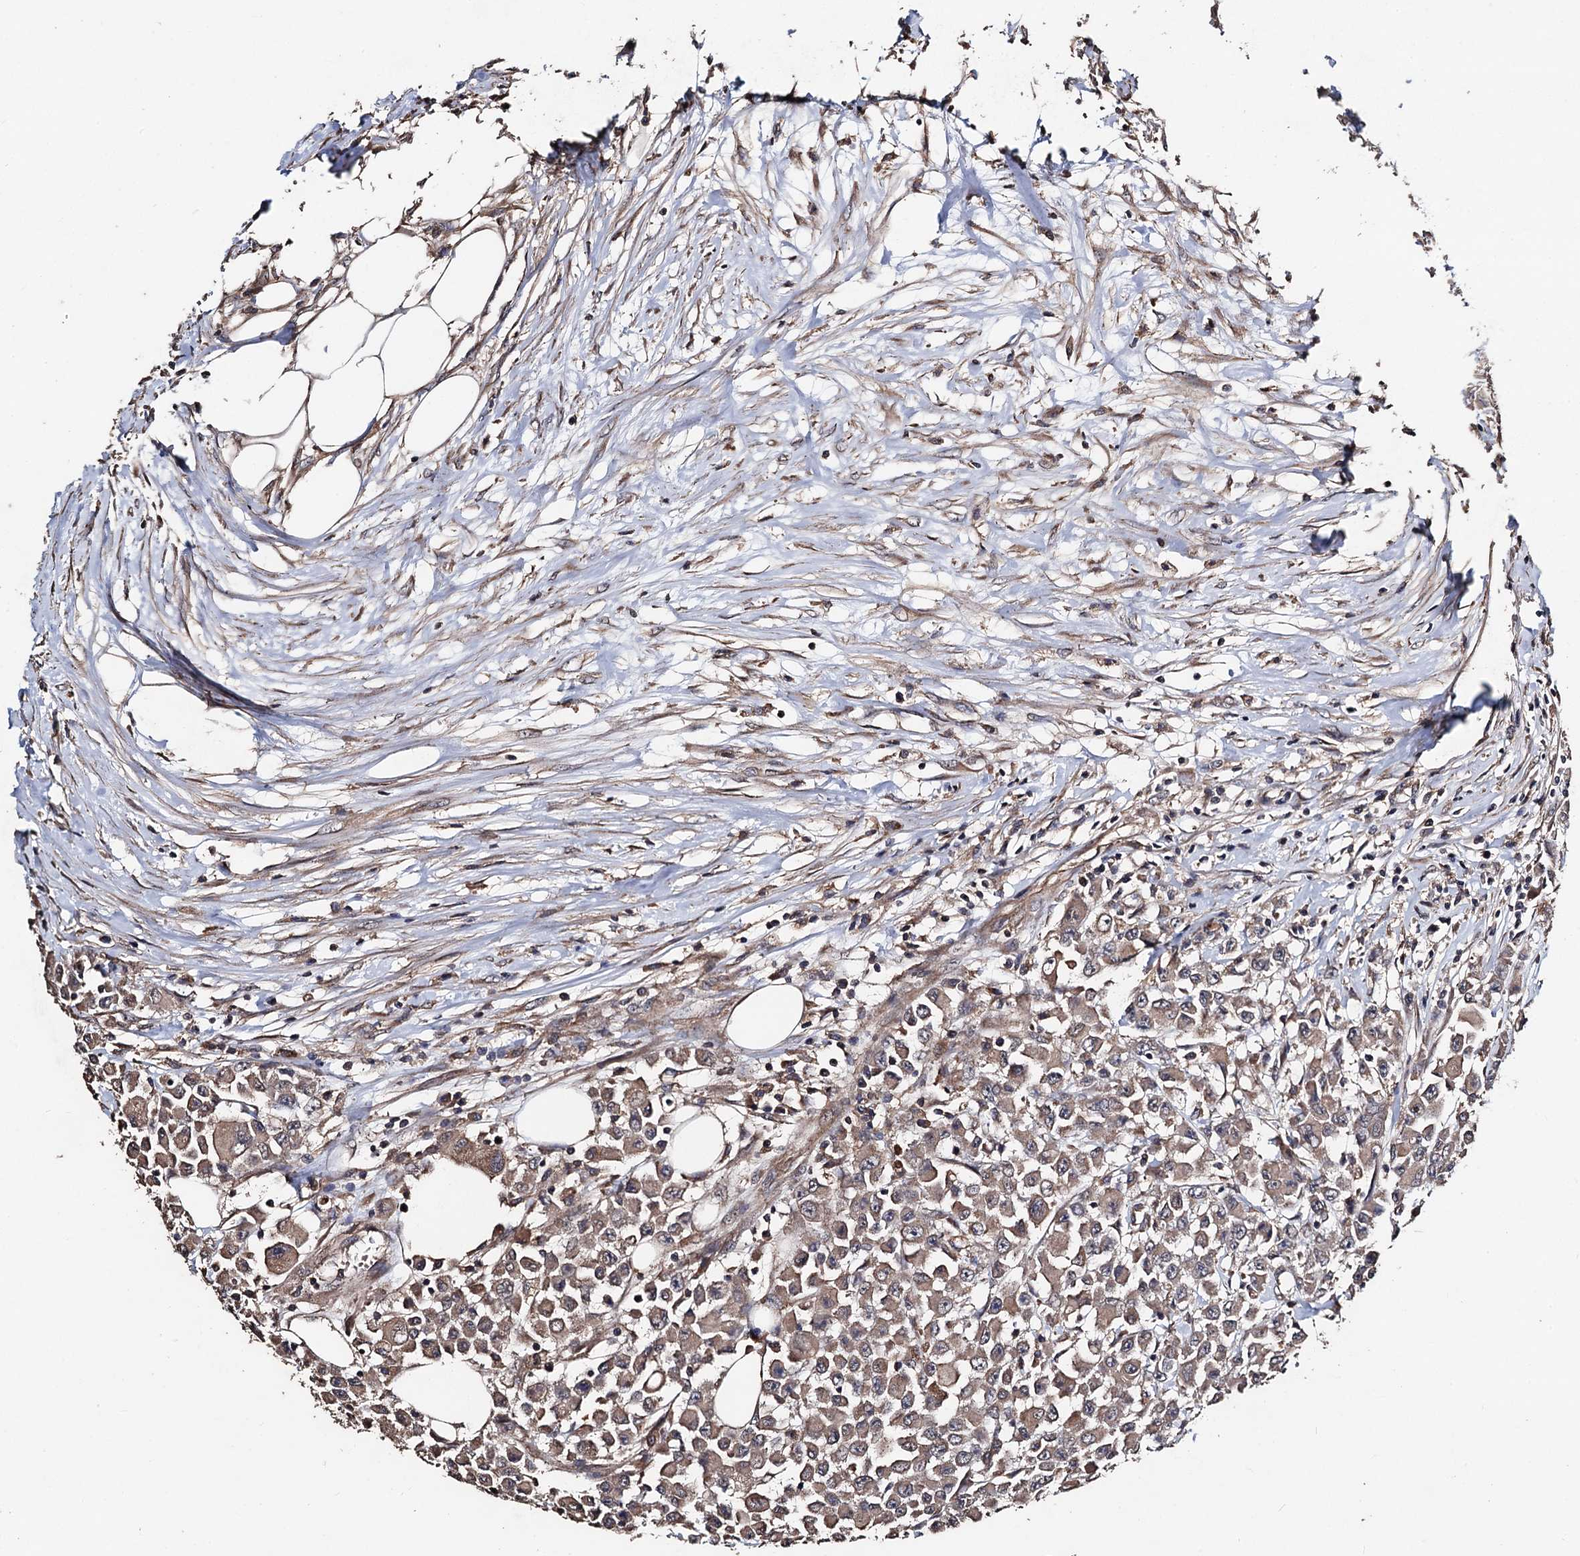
{"staining": {"intensity": "weak", "quantity": ">75%", "location": "cytoplasmic/membranous"}, "tissue": "colorectal cancer", "cell_type": "Tumor cells", "image_type": "cancer", "snomed": [{"axis": "morphology", "description": "Adenocarcinoma, NOS"}, {"axis": "topography", "description": "Colon"}], "caption": "Protein expression analysis of human colorectal cancer reveals weak cytoplasmic/membranous positivity in about >75% of tumor cells. The protein is stained brown, and the nuclei are stained in blue (DAB IHC with brightfield microscopy, high magnification).", "gene": "PPTC7", "patient": {"sex": "male", "age": 51}}